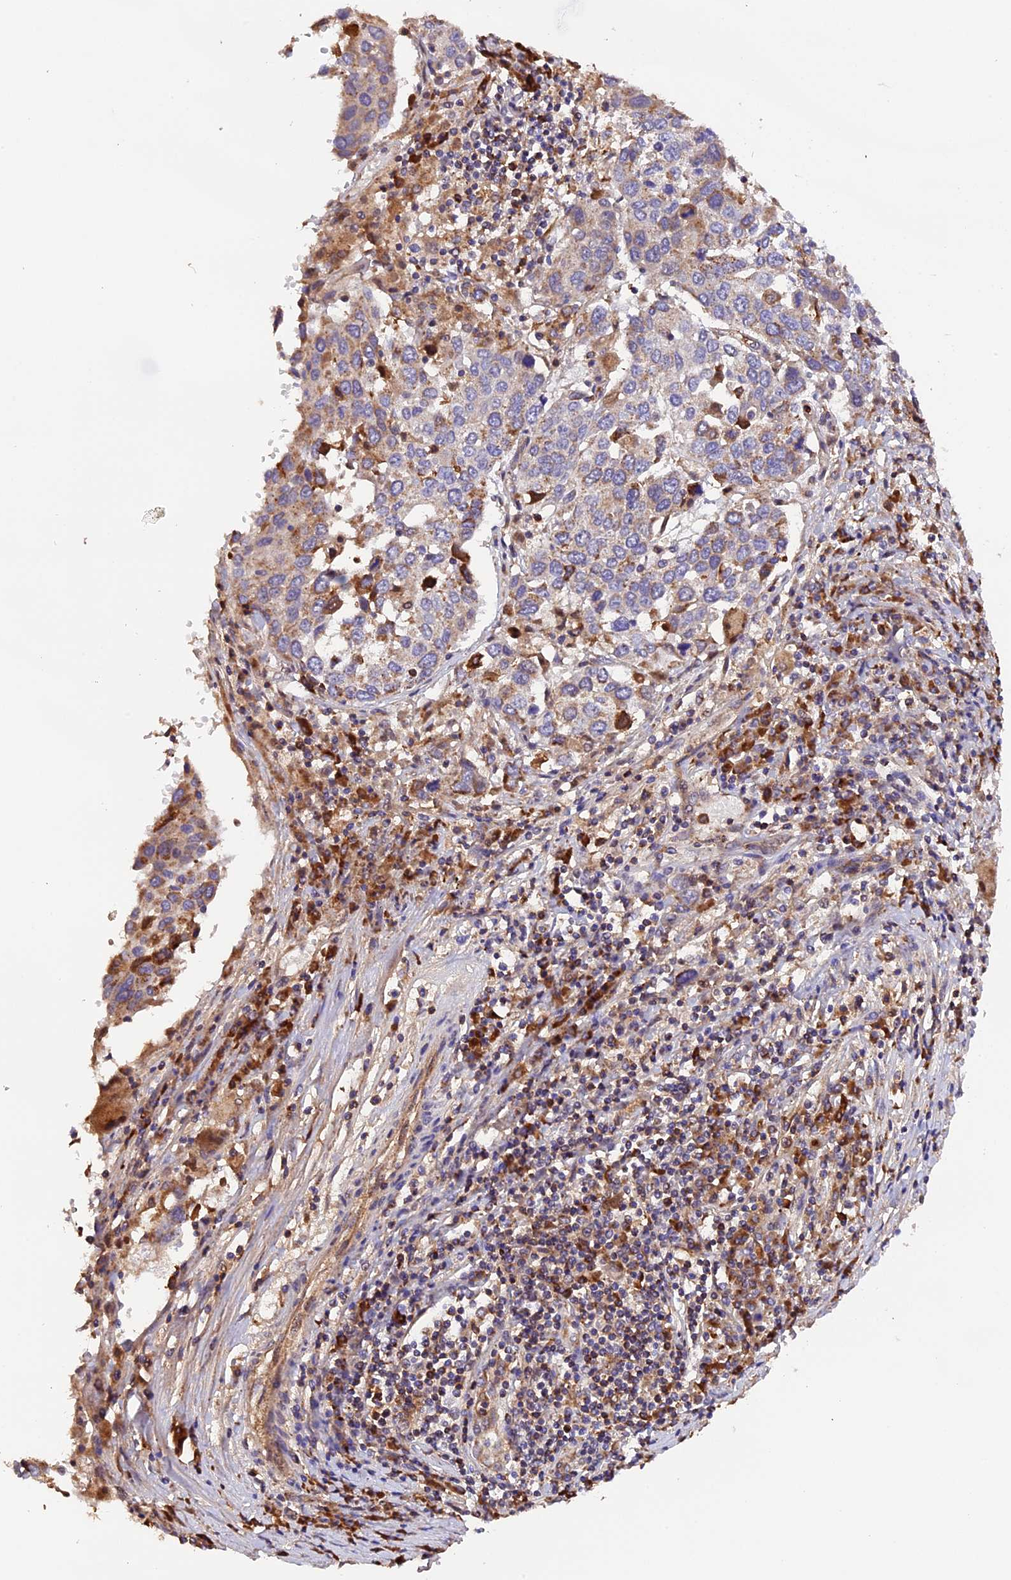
{"staining": {"intensity": "moderate", "quantity": "<25%", "location": "cytoplasmic/membranous"}, "tissue": "lung cancer", "cell_type": "Tumor cells", "image_type": "cancer", "snomed": [{"axis": "morphology", "description": "Squamous cell carcinoma, NOS"}, {"axis": "topography", "description": "Lung"}], "caption": "Moderate cytoplasmic/membranous staining for a protein is appreciated in about <25% of tumor cells of lung squamous cell carcinoma using immunohistochemistry.", "gene": "METTL22", "patient": {"sex": "male", "age": 65}}